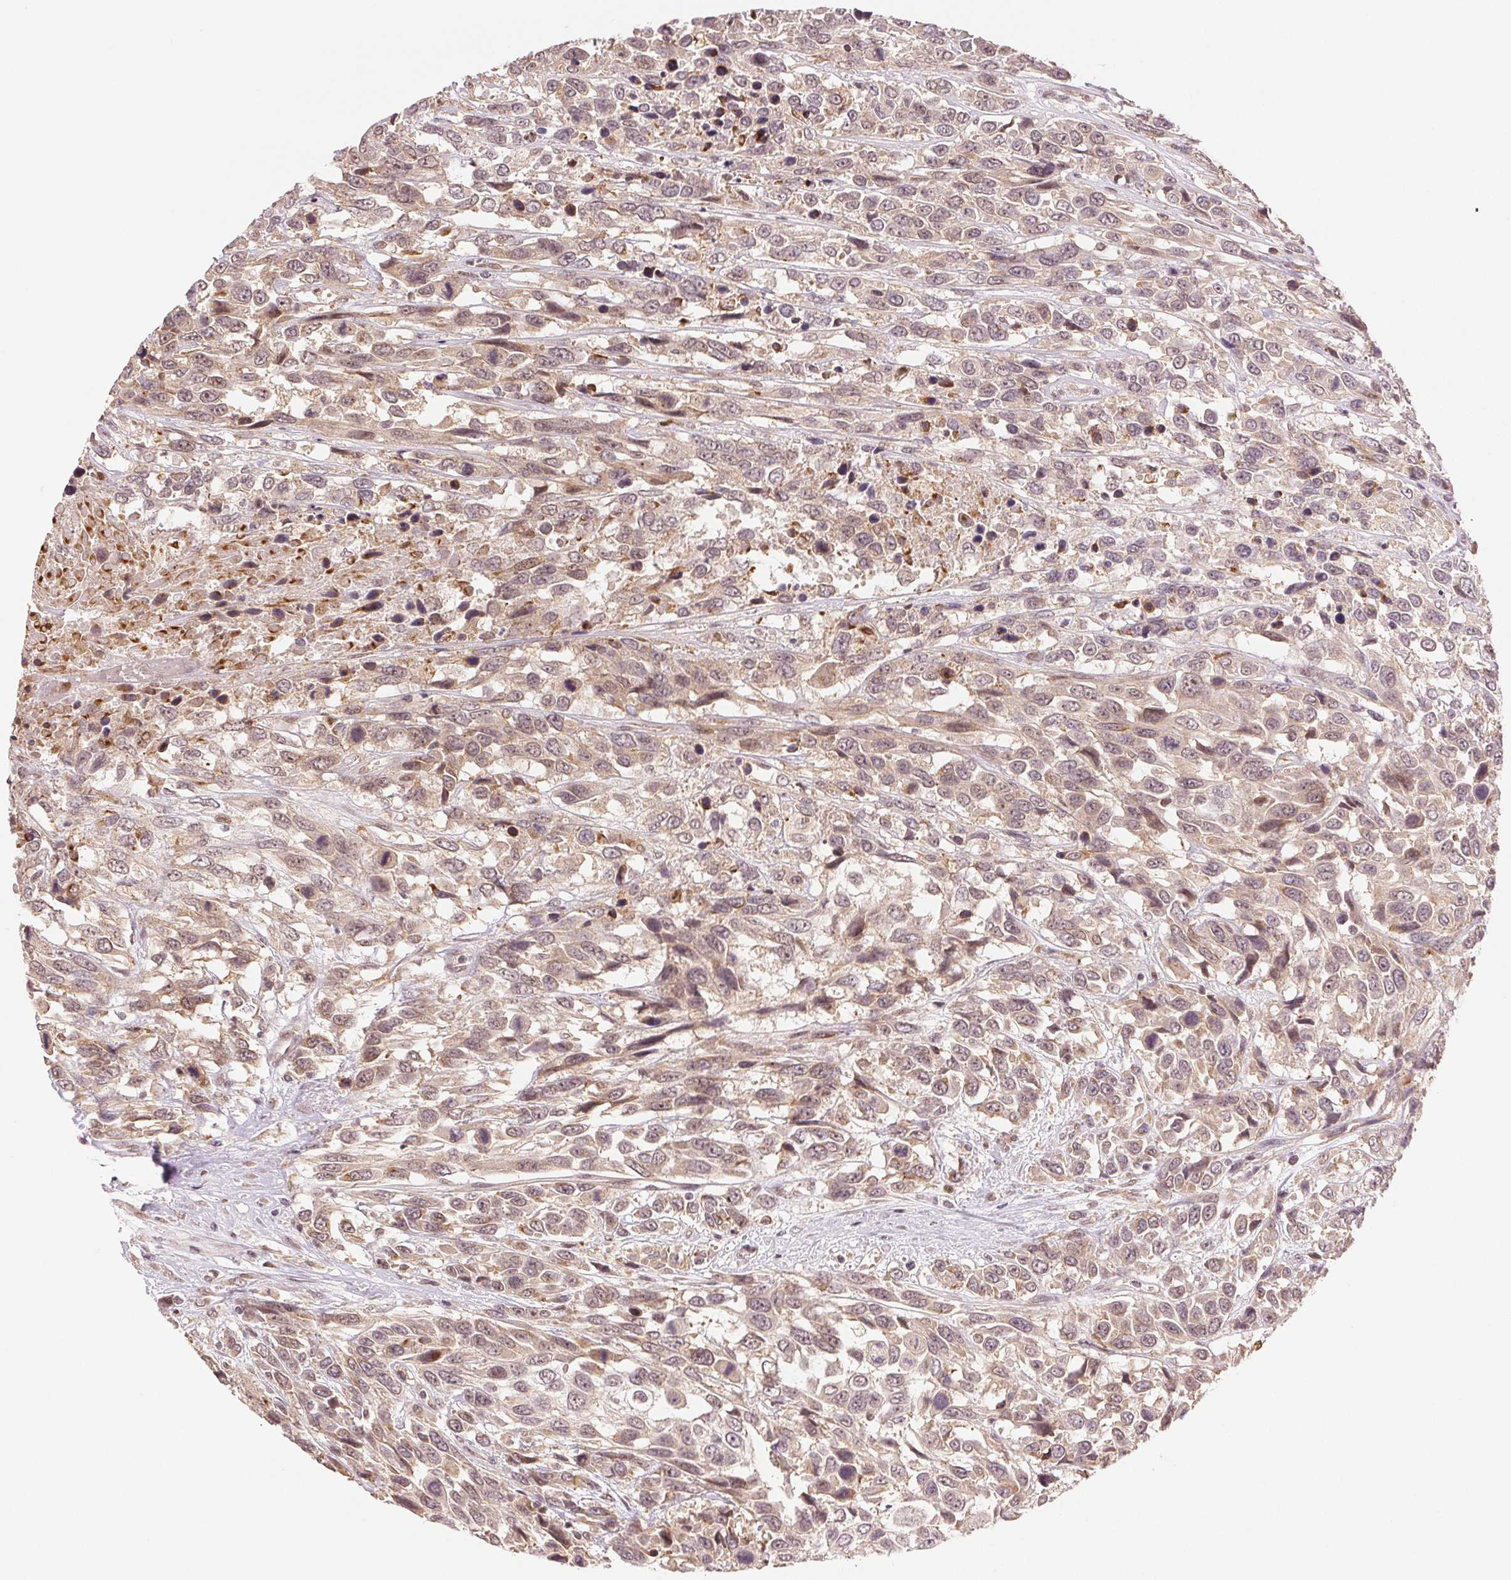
{"staining": {"intensity": "weak", "quantity": ">75%", "location": "cytoplasmic/membranous,nuclear"}, "tissue": "urothelial cancer", "cell_type": "Tumor cells", "image_type": "cancer", "snomed": [{"axis": "morphology", "description": "Urothelial carcinoma, High grade"}, {"axis": "topography", "description": "Urinary bladder"}], "caption": "Urothelial cancer stained for a protein (brown) exhibits weak cytoplasmic/membranous and nuclear positive staining in about >75% of tumor cells.", "gene": "GRHL3", "patient": {"sex": "female", "age": 70}}